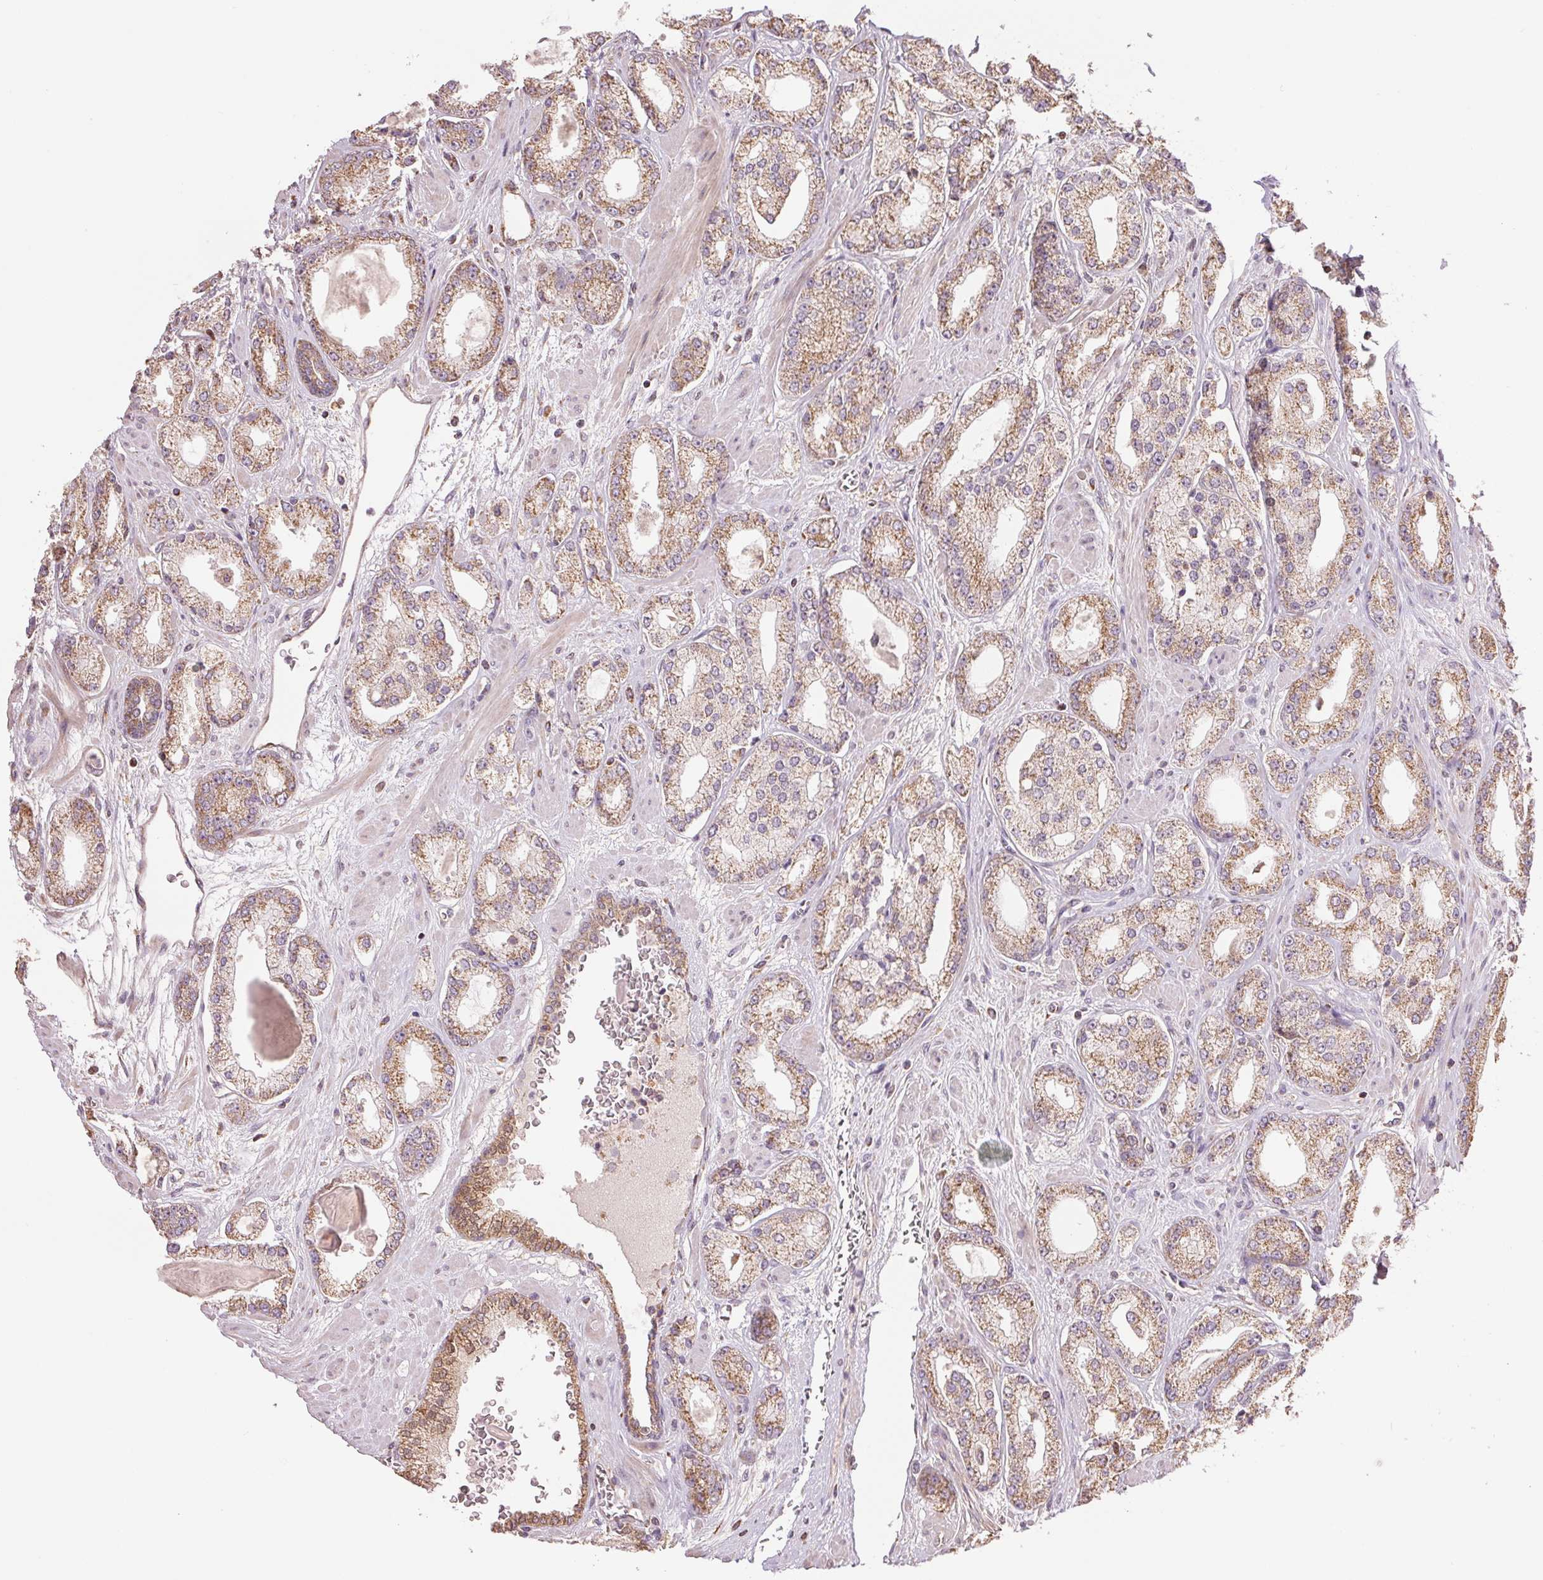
{"staining": {"intensity": "moderate", "quantity": ">75%", "location": "cytoplasmic/membranous"}, "tissue": "prostate cancer", "cell_type": "Tumor cells", "image_type": "cancer", "snomed": [{"axis": "morphology", "description": "Adenocarcinoma, High grade"}, {"axis": "topography", "description": "Prostate"}], "caption": "IHC staining of high-grade adenocarcinoma (prostate), which exhibits medium levels of moderate cytoplasmic/membranous expression in about >75% of tumor cells indicating moderate cytoplasmic/membranous protein expression. The staining was performed using DAB (3,3'-diaminobenzidine) (brown) for protein detection and nuclei were counterstained in hematoxylin (blue).", "gene": "DGUOK", "patient": {"sex": "male", "age": 64}}